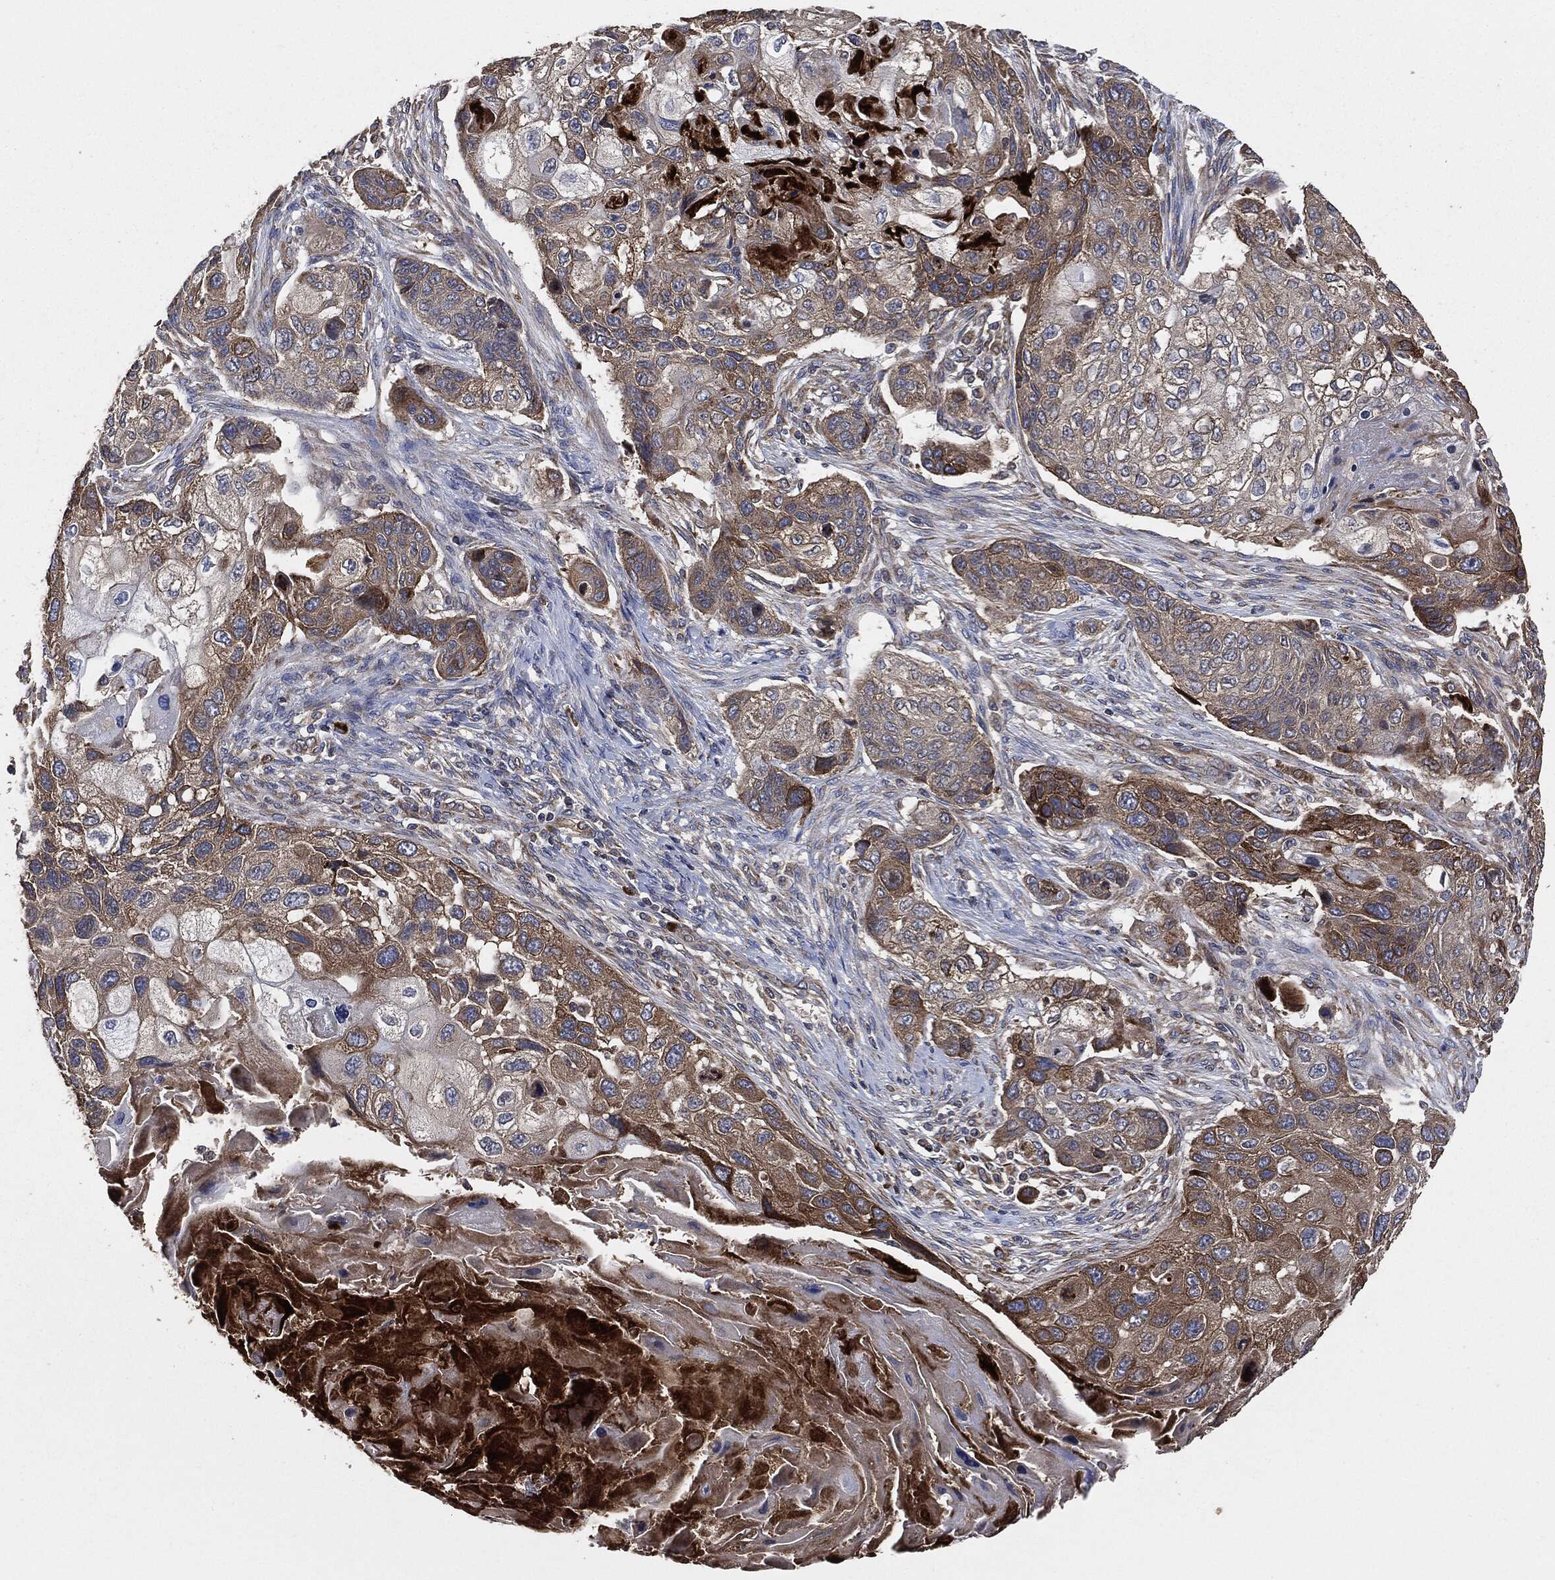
{"staining": {"intensity": "strong", "quantity": "25%-75%", "location": "cytoplasmic/membranous"}, "tissue": "lung cancer", "cell_type": "Tumor cells", "image_type": "cancer", "snomed": [{"axis": "morphology", "description": "Normal tissue, NOS"}, {"axis": "morphology", "description": "Squamous cell carcinoma, NOS"}, {"axis": "topography", "description": "Bronchus"}, {"axis": "topography", "description": "Lung"}], "caption": "Brown immunohistochemical staining in human lung squamous cell carcinoma displays strong cytoplasmic/membranous expression in about 25%-75% of tumor cells.", "gene": "STK3", "patient": {"sex": "male", "age": 69}}